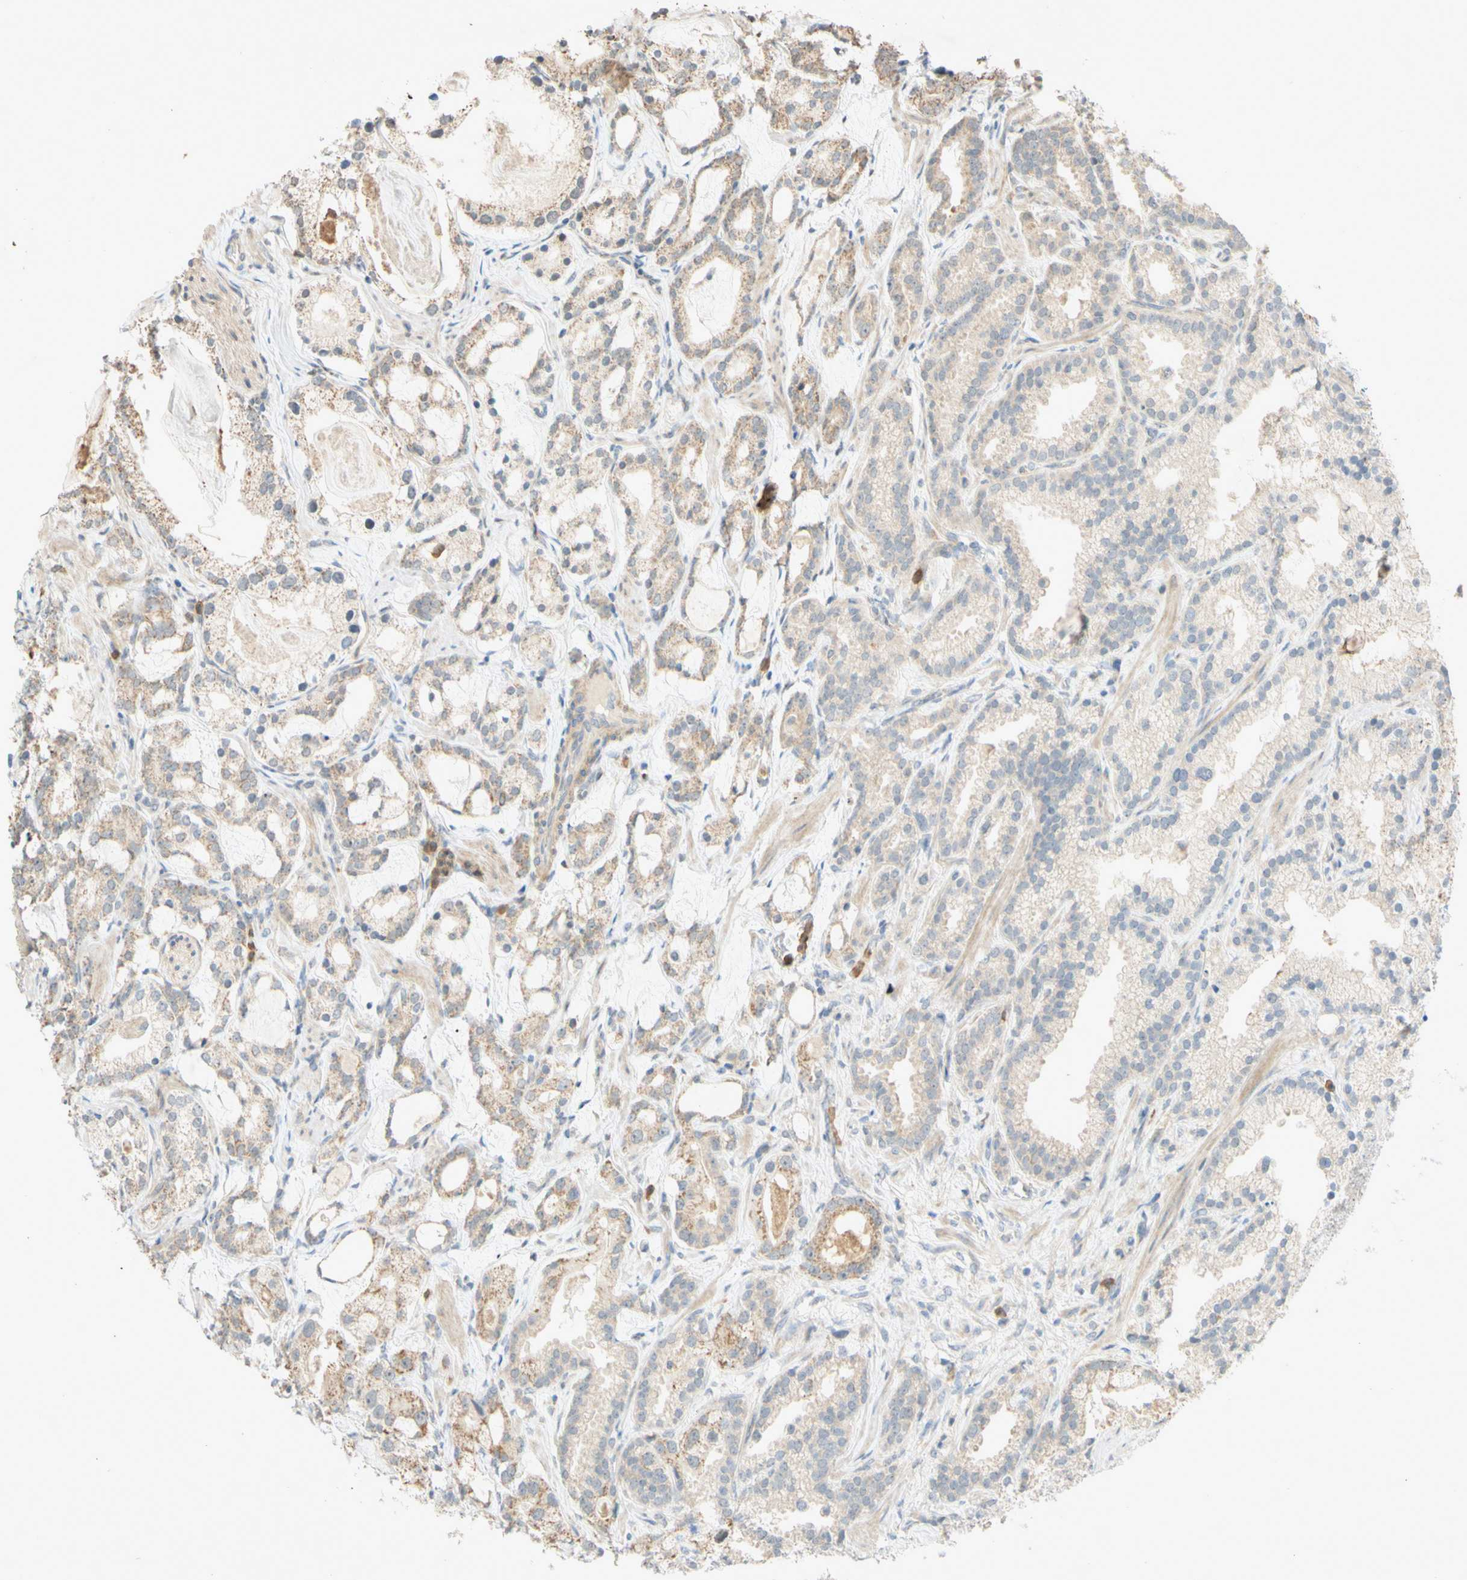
{"staining": {"intensity": "weak", "quantity": ">75%", "location": "cytoplasmic/membranous"}, "tissue": "prostate cancer", "cell_type": "Tumor cells", "image_type": "cancer", "snomed": [{"axis": "morphology", "description": "Adenocarcinoma, Low grade"}, {"axis": "topography", "description": "Prostate"}], "caption": "Immunohistochemical staining of human prostate cancer (adenocarcinoma (low-grade)) displays low levels of weak cytoplasmic/membranous protein staining in approximately >75% of tumor cells.", "gene": "GATA1", "patient": {"sex": "male", "age": 59}}